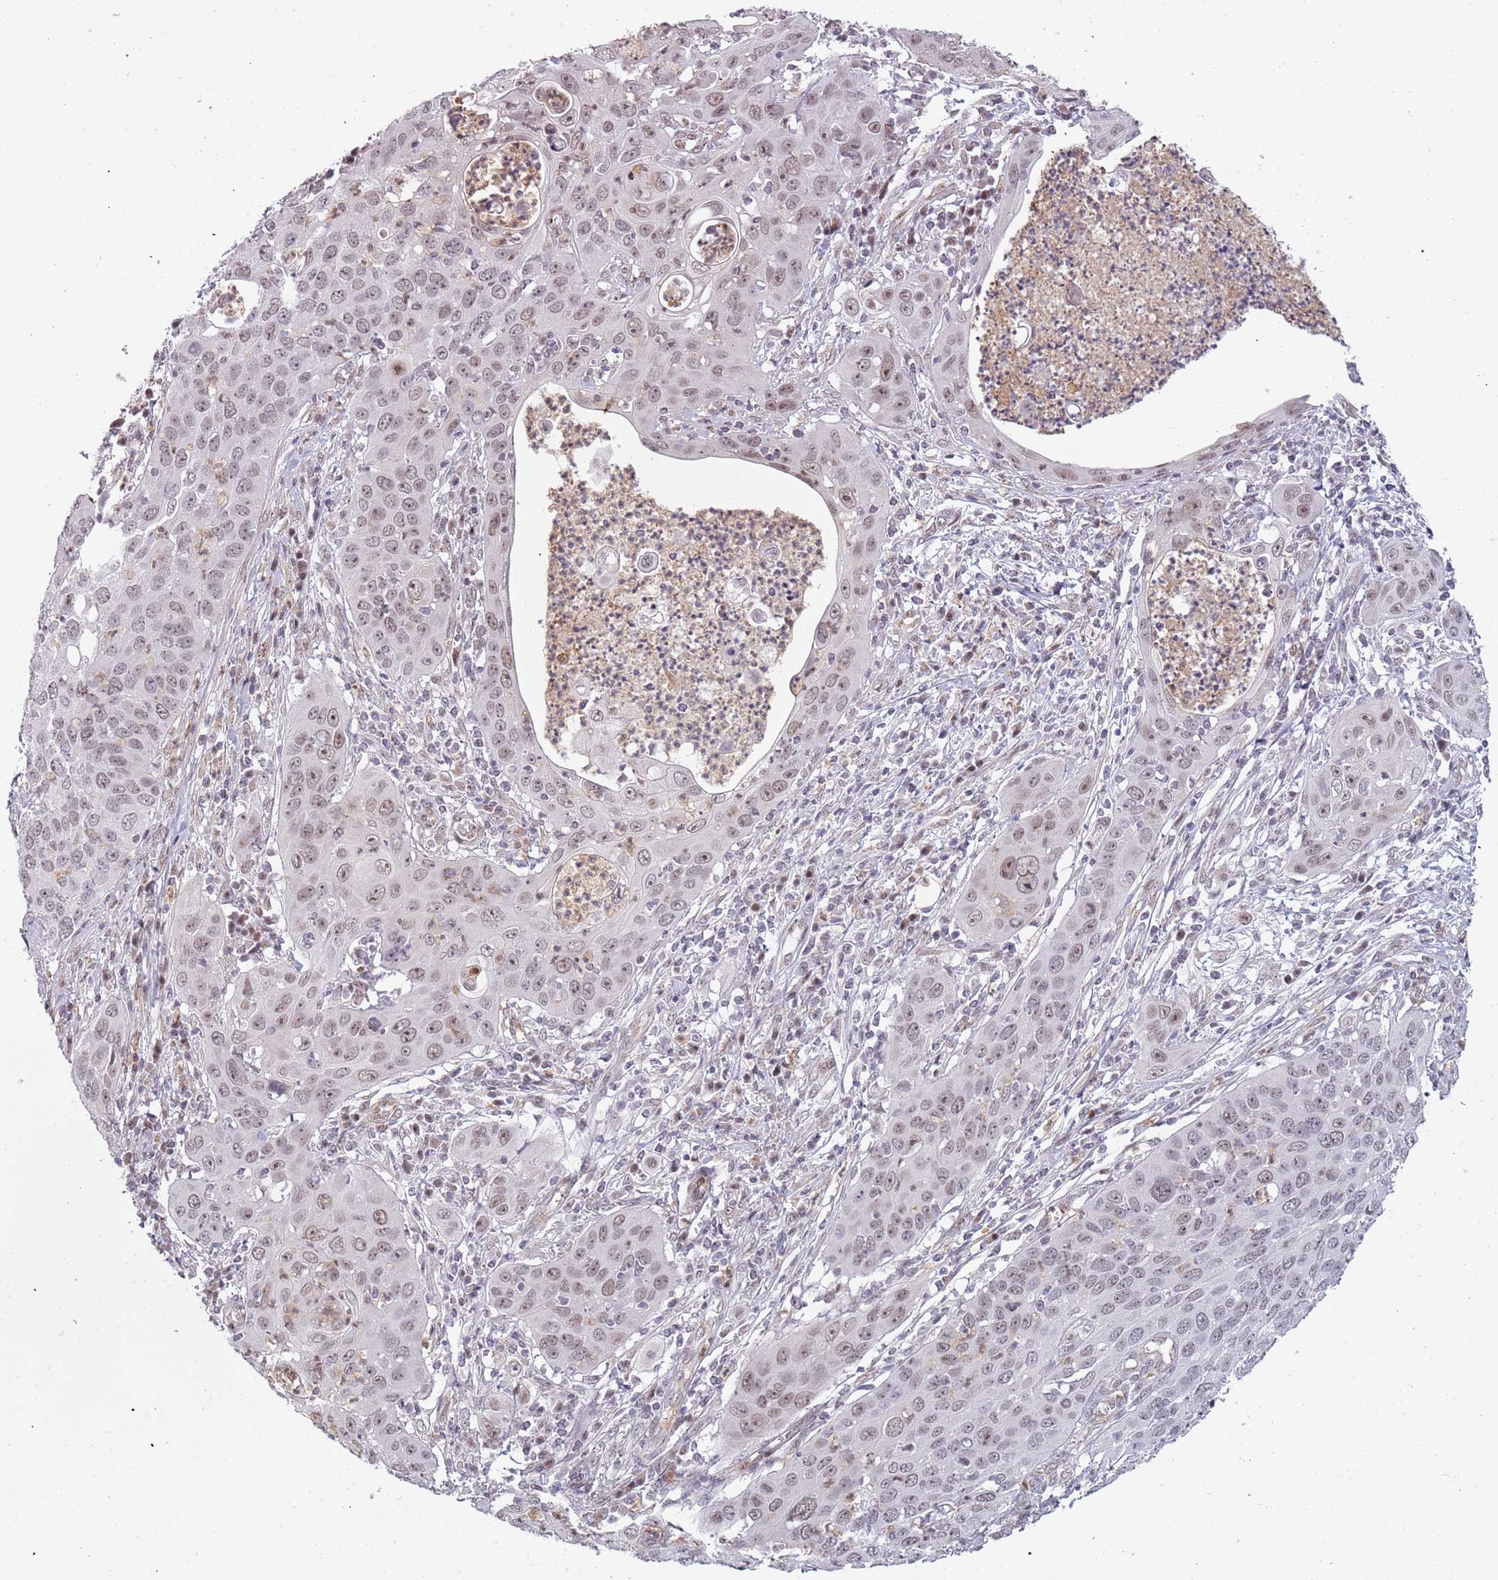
{"staining": {"intensity": "weak", "quantity": ">75%", "location": "nuclear"}, "tissue": "cervical cancer", "cell_type": "Tumor cells", "image_type": "cancer", "snomed": [{"axis": "morphology", "description": "Squamous cell carcinoma, NOS"}, {"axis": "topography", "description": "Cervix"}], "caption": "An immunohistochemistry (IHC) histopathology image of neoplastic tissue is shown. Protein staining in brown shows weak nuclear positivity in cervical cancer (squamous cell carcinoma) within tumor cells. (brown staining indicates protein expression, while blue staining denotes nuclei).", "gene": "REXO4", "patient": {"sex": "female", "age": 36}}